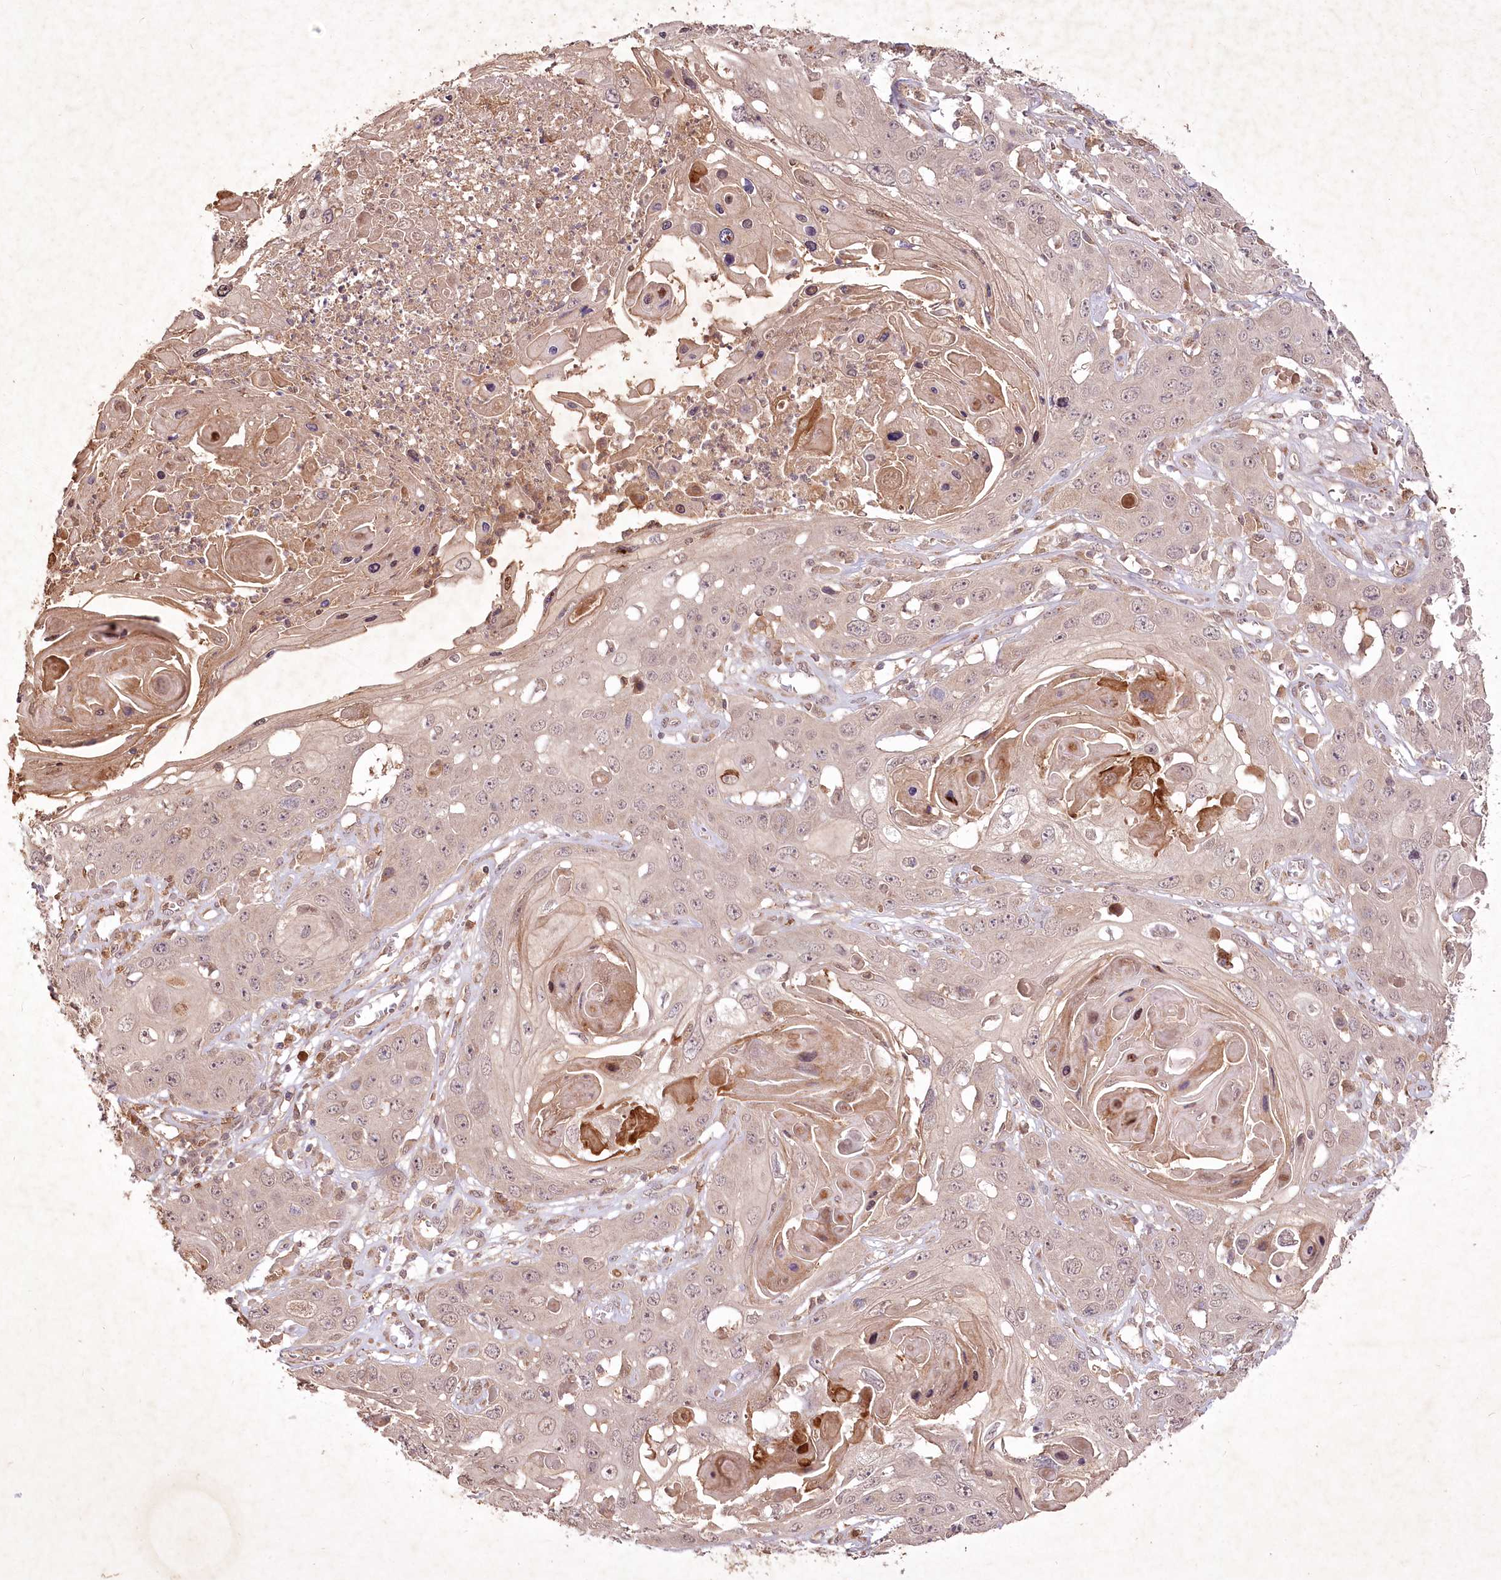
{"staining": {"intensity": "weak", "quantity": "25%-75%", "location": "cytoplasmic/membranous"}, "tissue": "skin cancer", "cell_type": "Tumor cells", "image_type": "cancer", "snomed": [{"axis": "morphology", "description": "Squamous cell carcinoma, NOS"}, {"axis": "topography", "description": "Skin"}], "caption": "DAB (3,3'-diaminobenzidine) immunohistochemical staining of human skin cancer displays weak cytoplasmic/membranous protein staining in approximately 25%-75% of tumor cells. (Stains: DAB (3,3'-diaminobenzidine) in brown, nuclei in blue, Microscopy: brightfield microscopy at high magnification).", "gene": "IRAK1BP1", "patient": {"sex": "male", "age": 55}}